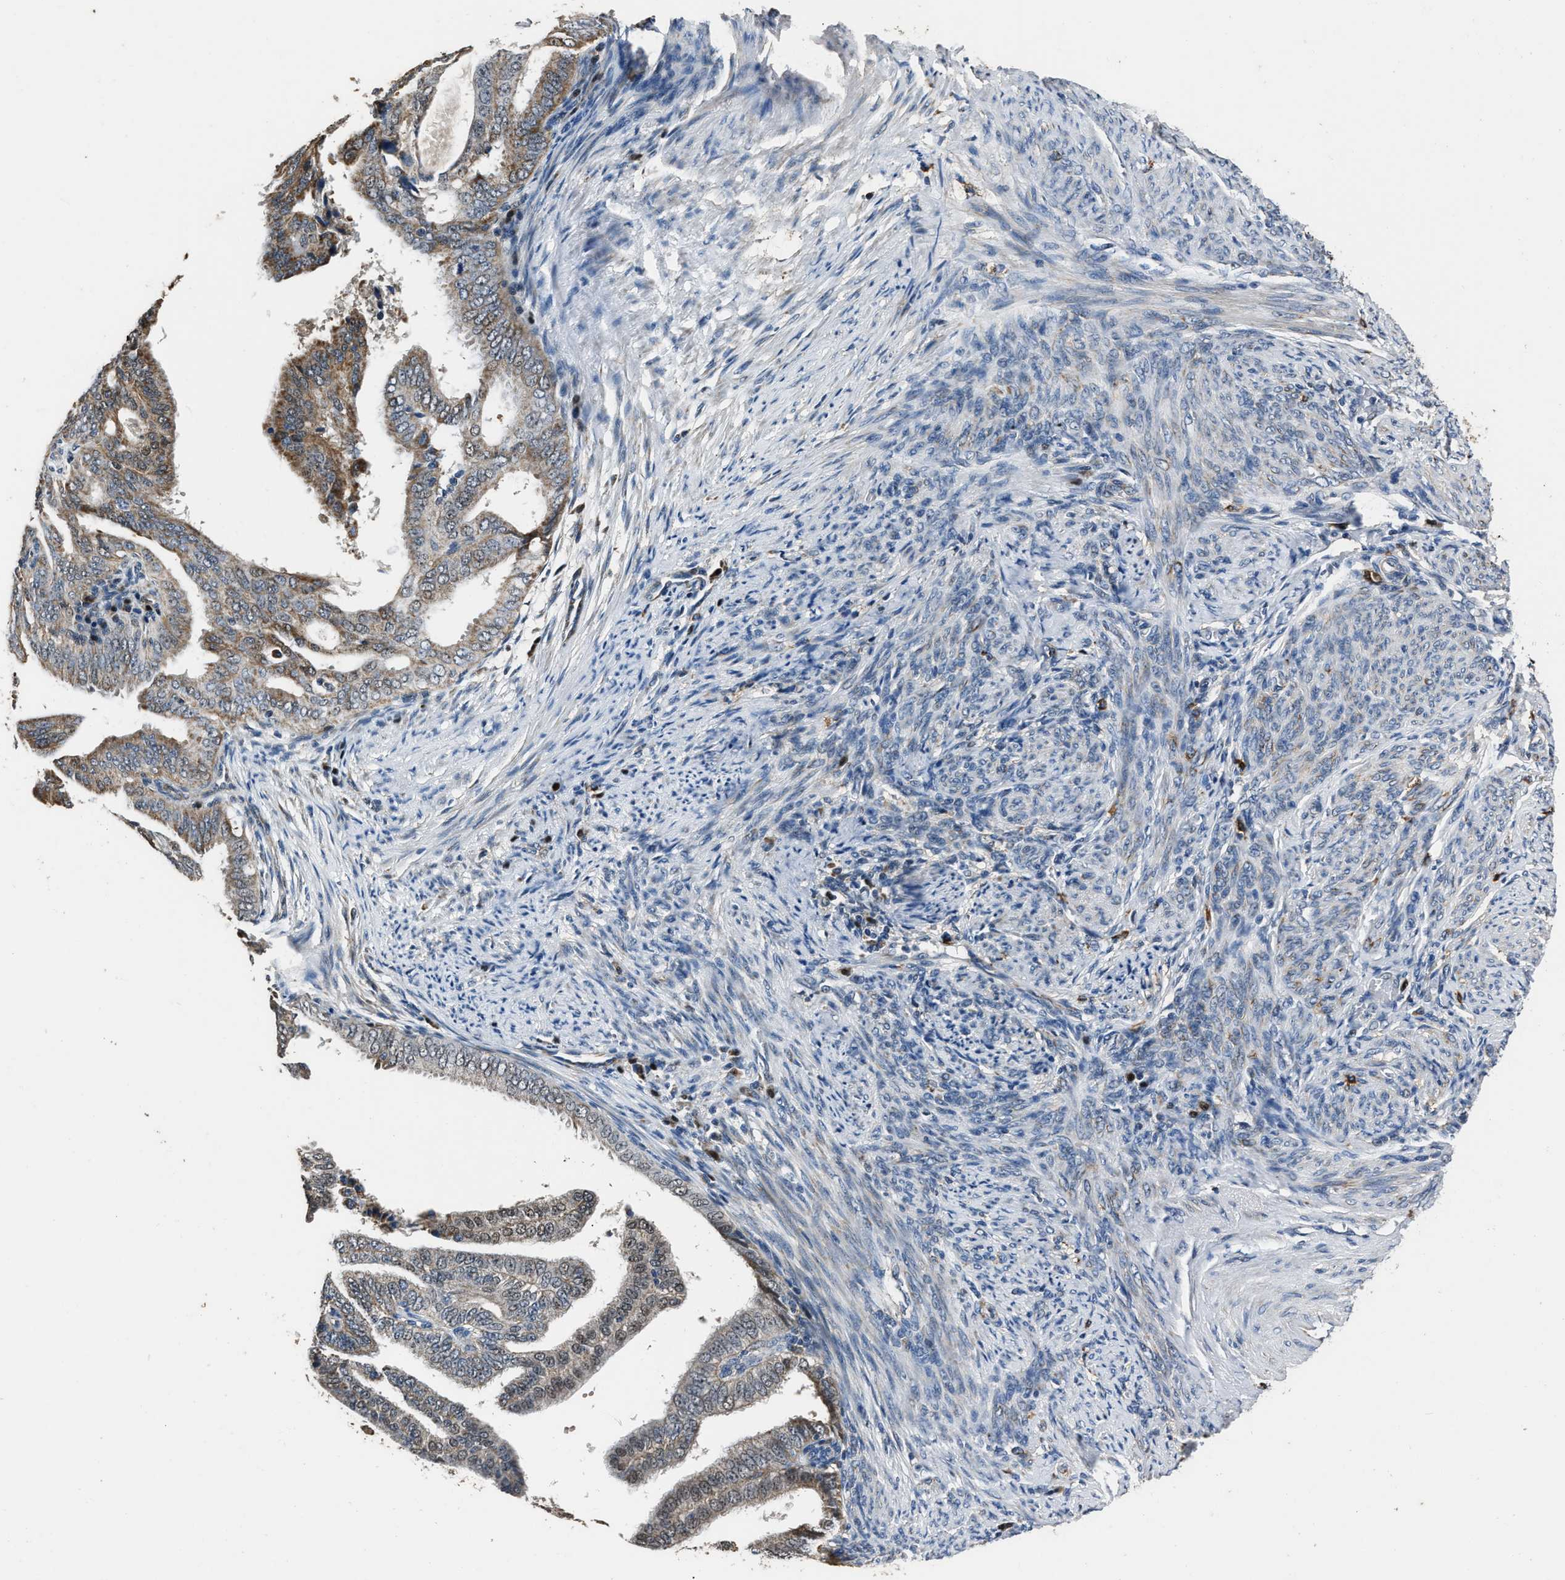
{"staining": {"intensity": "moderate", "quantity": "25%-75%", "location": "cytoplasmic/membranous"}, "tissue": "endometrial cancer", "cell_type": "Tumor cells", "image_type": "cancer", "snomed": [{"axis": "morphology", "description": "Adenocarcinoma, NOS"}, {"axis": "topography", "description": "Endometrium"}], "caption": "Endometrial adenocarcinoma tissue reveals moderate cytoplasmic/membranous expression in about 25%-75% of tumor cells (Brightfield microscopy of DAB IHC at high magnification).", "gene": "NSUN5", "patient": {"sex": "female", "age": 58}}